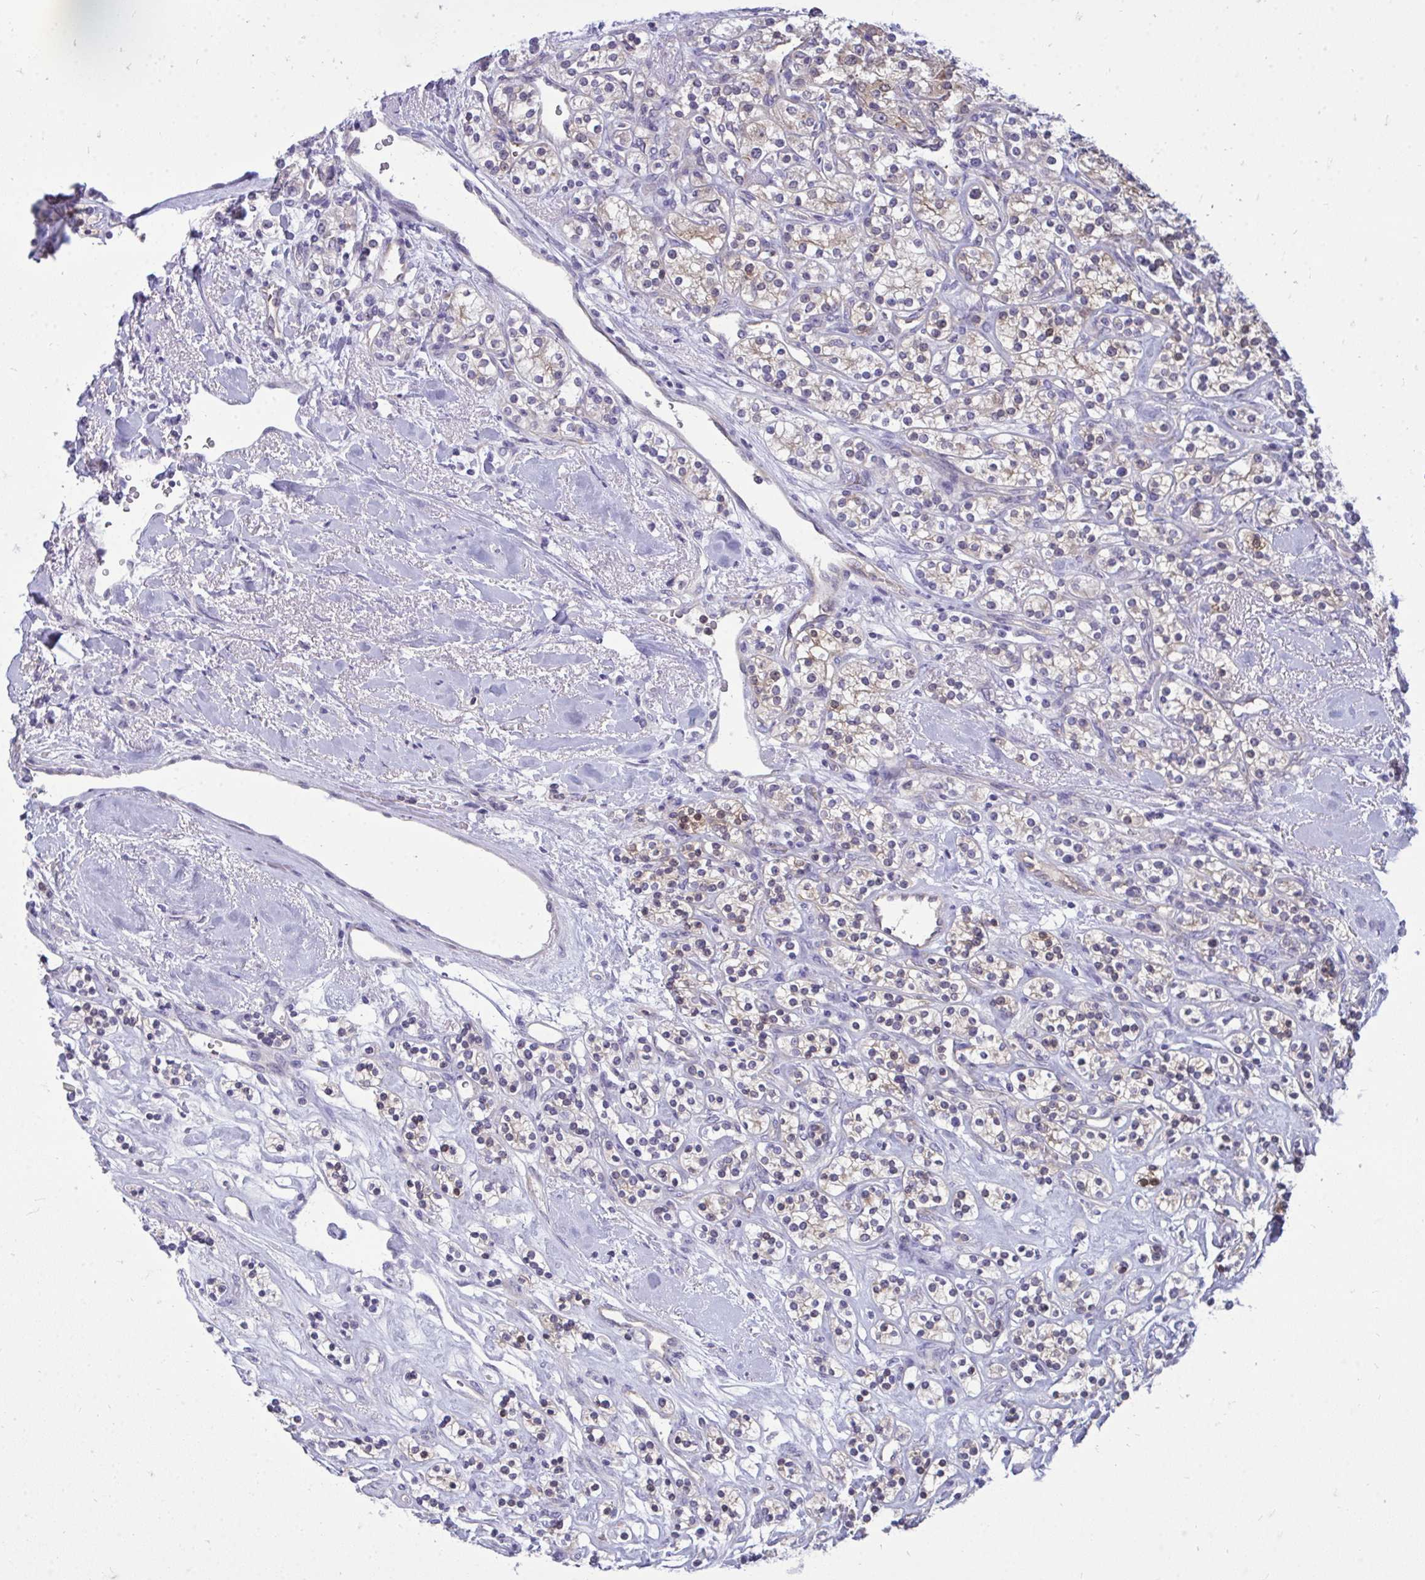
{"staining": {"intensity": "weak", "quantity": "25%-75%", "location": "cytoplasmic/membranous"}, "tissue": "renal cancer", "cell_type": "Tumor cells", "image_type": "cancer", "snomed": [{"axis": "morphology", "description": "Adenocarcinoma, NOS"}, {"axis": "topography", "description": "Kidney"}], "caption": "High-magnification brightfield microscopy of renal adenocarcinoma stained with DAB (3,3'-diaminobenzidine) (brown) and counterstained with hematoxylin (blue). tumor cells exhibit weak cytoplasmic/membranous staining is present in approximately25%-75% of cells. The staining is performed using DAB brown chromogen to label protein expression. The nuclei are counter-stained blue using hematoxylin.", "gene": "FABP3", "patient": {"sex": "male", "age": 77}}